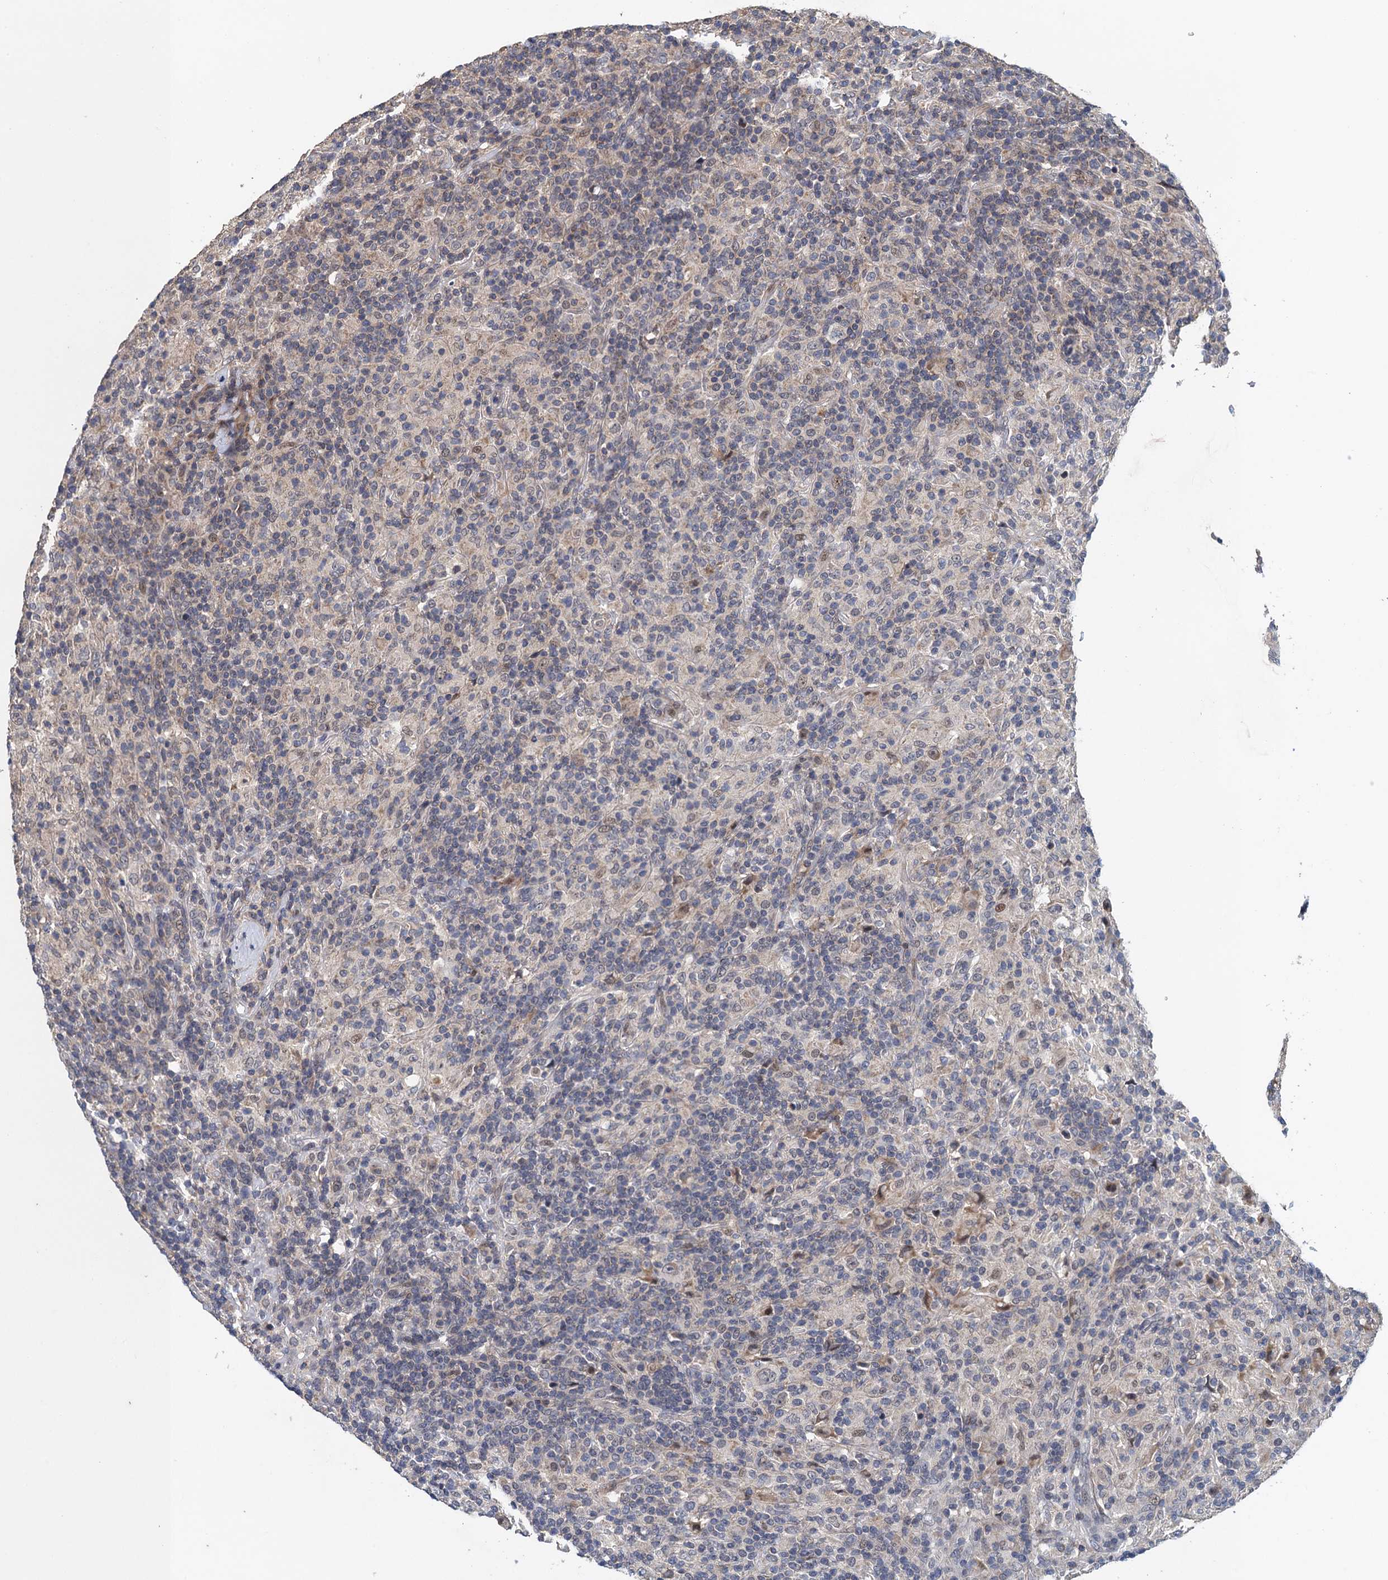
{"staining": {"intensity": "negative", "quantity": "none", "location": "none"}, "tissue": "lymphoma", "cell_type": "Tumor cells", "image_type": "cancer", "snomed": [{"axis": "morphology", "description": "Hodgkin's disease, NOS"}, {"axis": "topography", "description": "Lymph node"}], "caption": "Tumor cells are negative for protein expression in human lymphoma. (Immunohistochemistry, brightfield microscopy, high magnification).", "gene": "MDM1", "patient": {"sex": "male", "age": 70}}